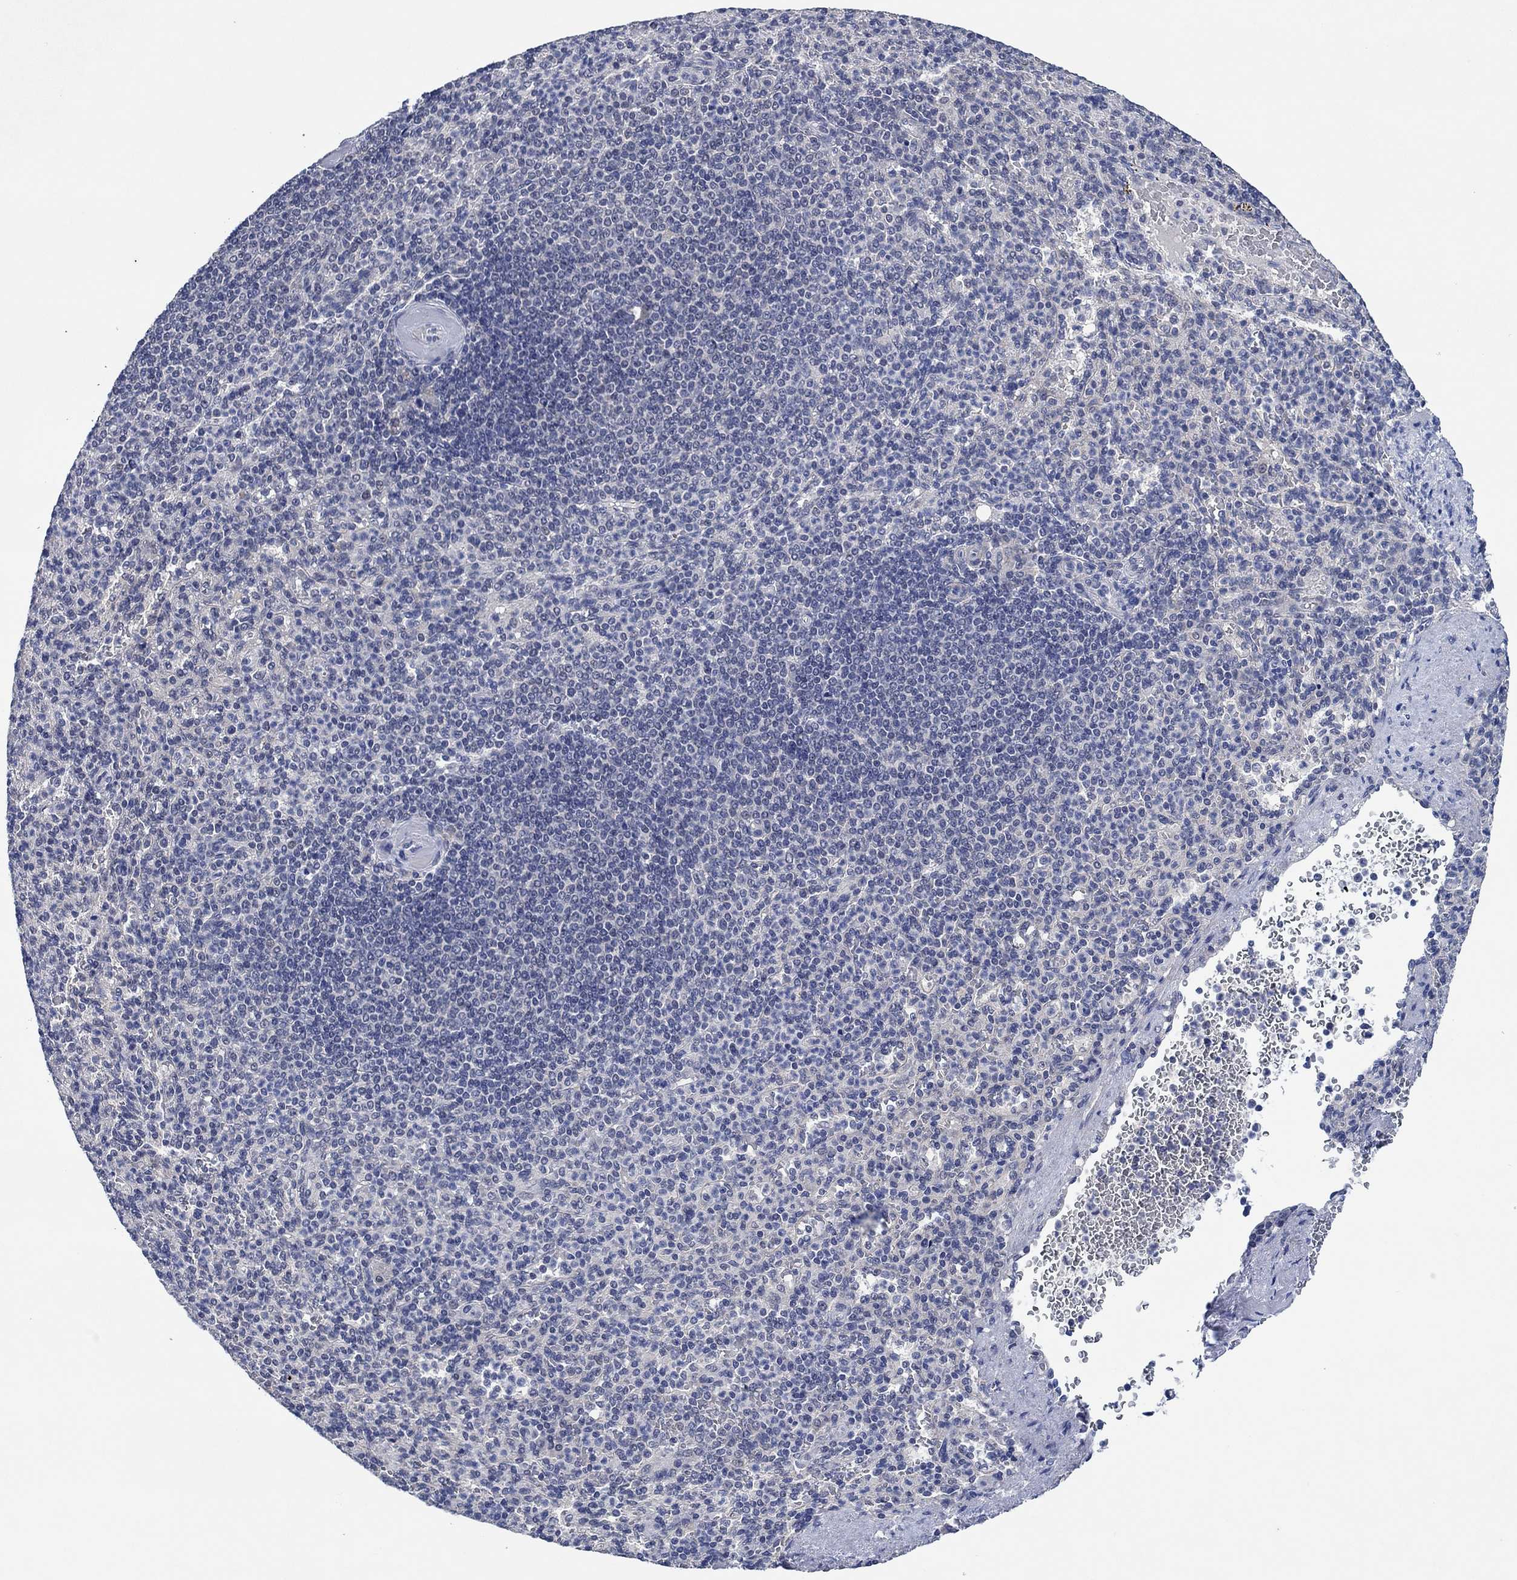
{"staining": {"intensity": "negative", "quantity": "none", "location": "none"}, "tissue": "spleen", "cell_type": "Cells in red pulp", "image_type": "normal", "snomed": [{"axis": "morphology", "description": "Normal tissue, NOS"}, {"axis": "topography", "description": "Spleen"}], "caption": "High power microscopy micrograph of an immunohistochemistry (IHC) photomicrograph of normal spleen, revealing no significant staining in cells in red pulp. (Brightfield microscopy of DAB immunohistochemistry (IHC) at high magnification).", "gene": "PRRT3", "patient": {"sex": "female", "age": 74}}